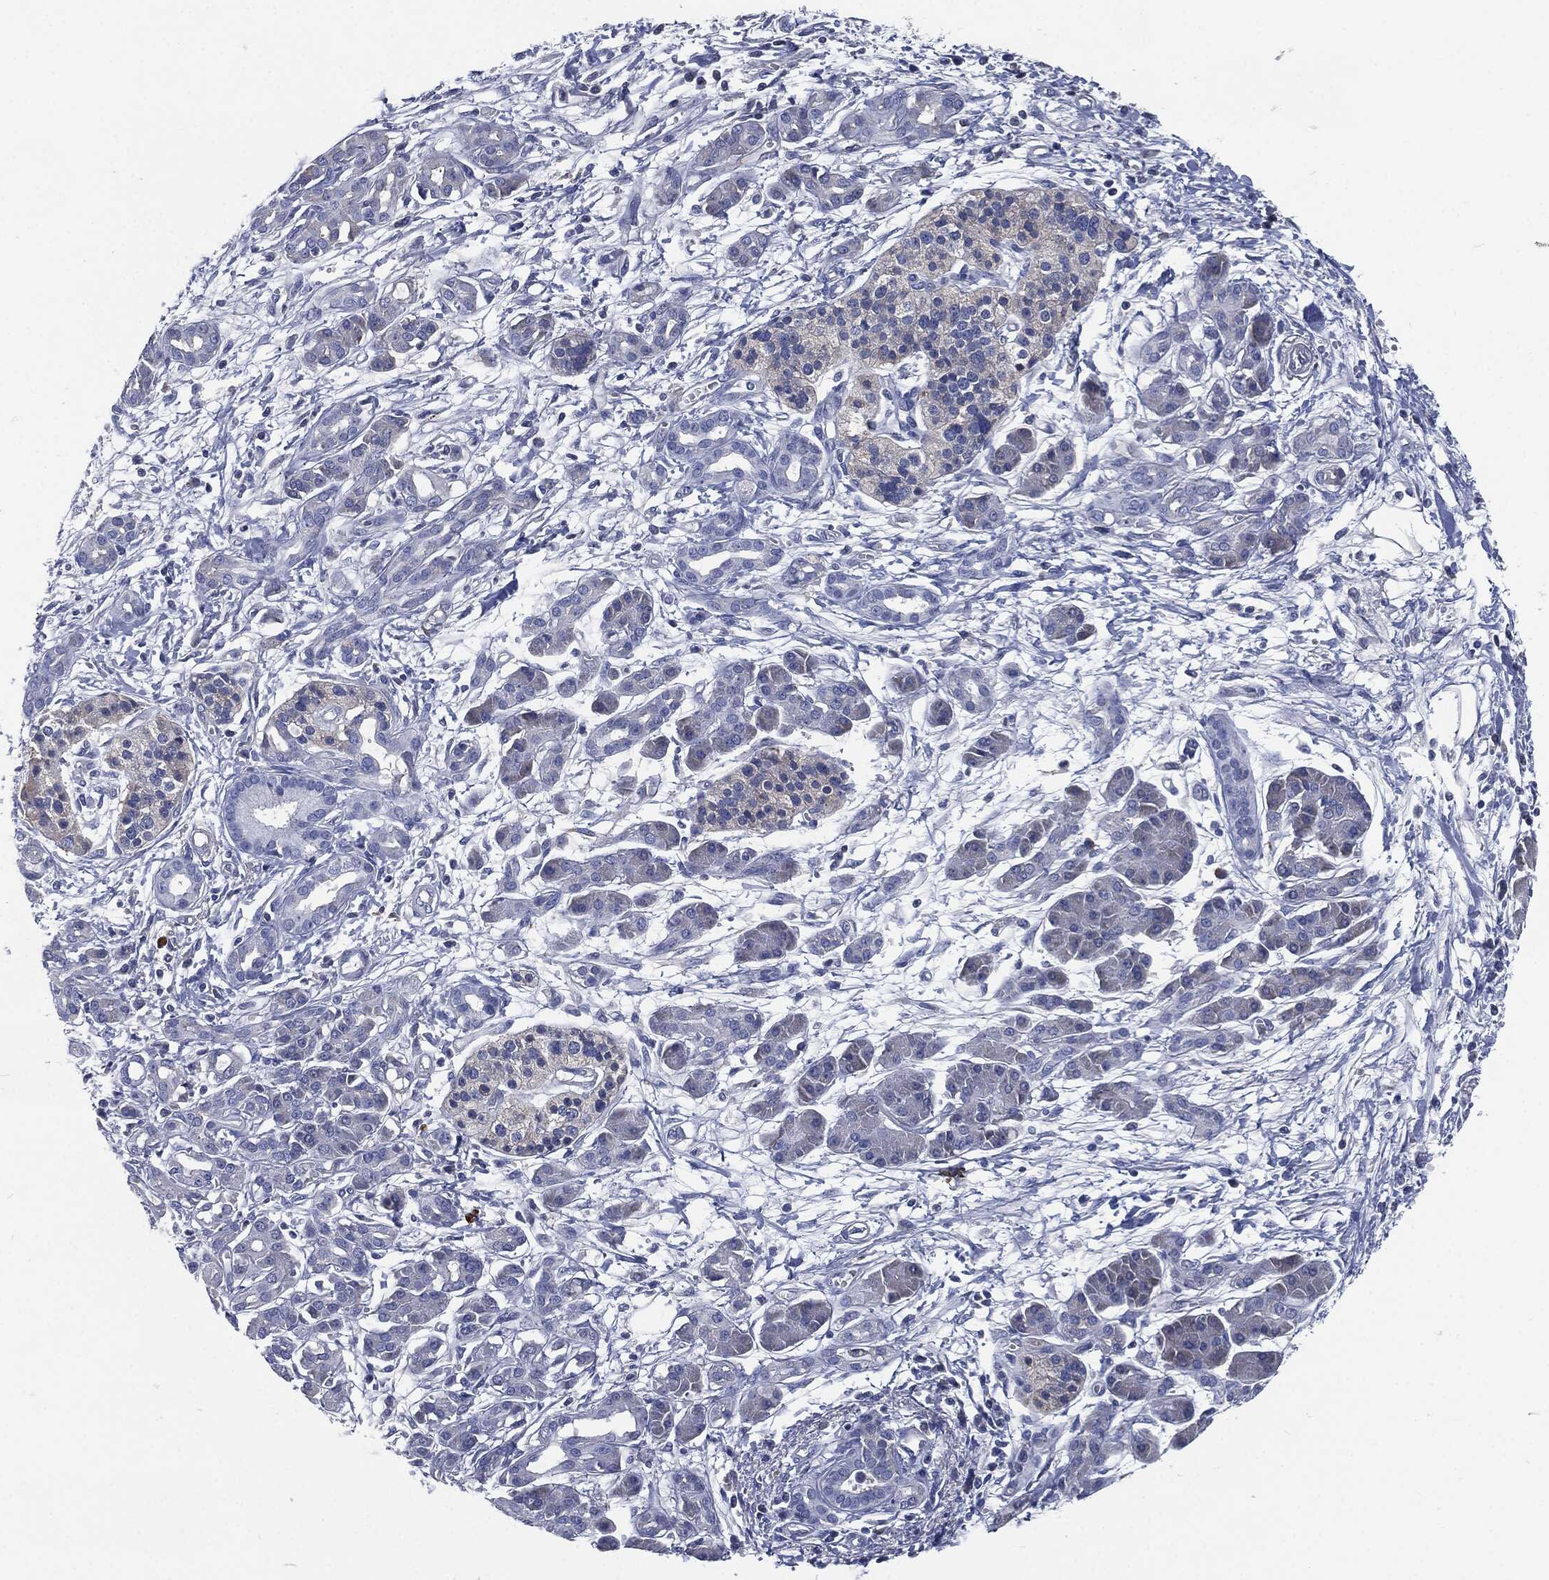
{"staining": {"intensity": "negative", "quantity": "none", "location": "none"}, "tissue": "pancreatic cancer", "cell_type": "Tumor cells", "image_type": "cancer", "snomed": [{"axis": "morphology", "description": "Adenocarcinoma, NOS"}, {"axis": "topography", "description": "Pancreas"}], "caption": "This is an IHC image of human pancreatic adenocarcinoma. There is no expression in tumor cells.", "gene": "CD27", "patient": {"sex": "male", "age": 72}}